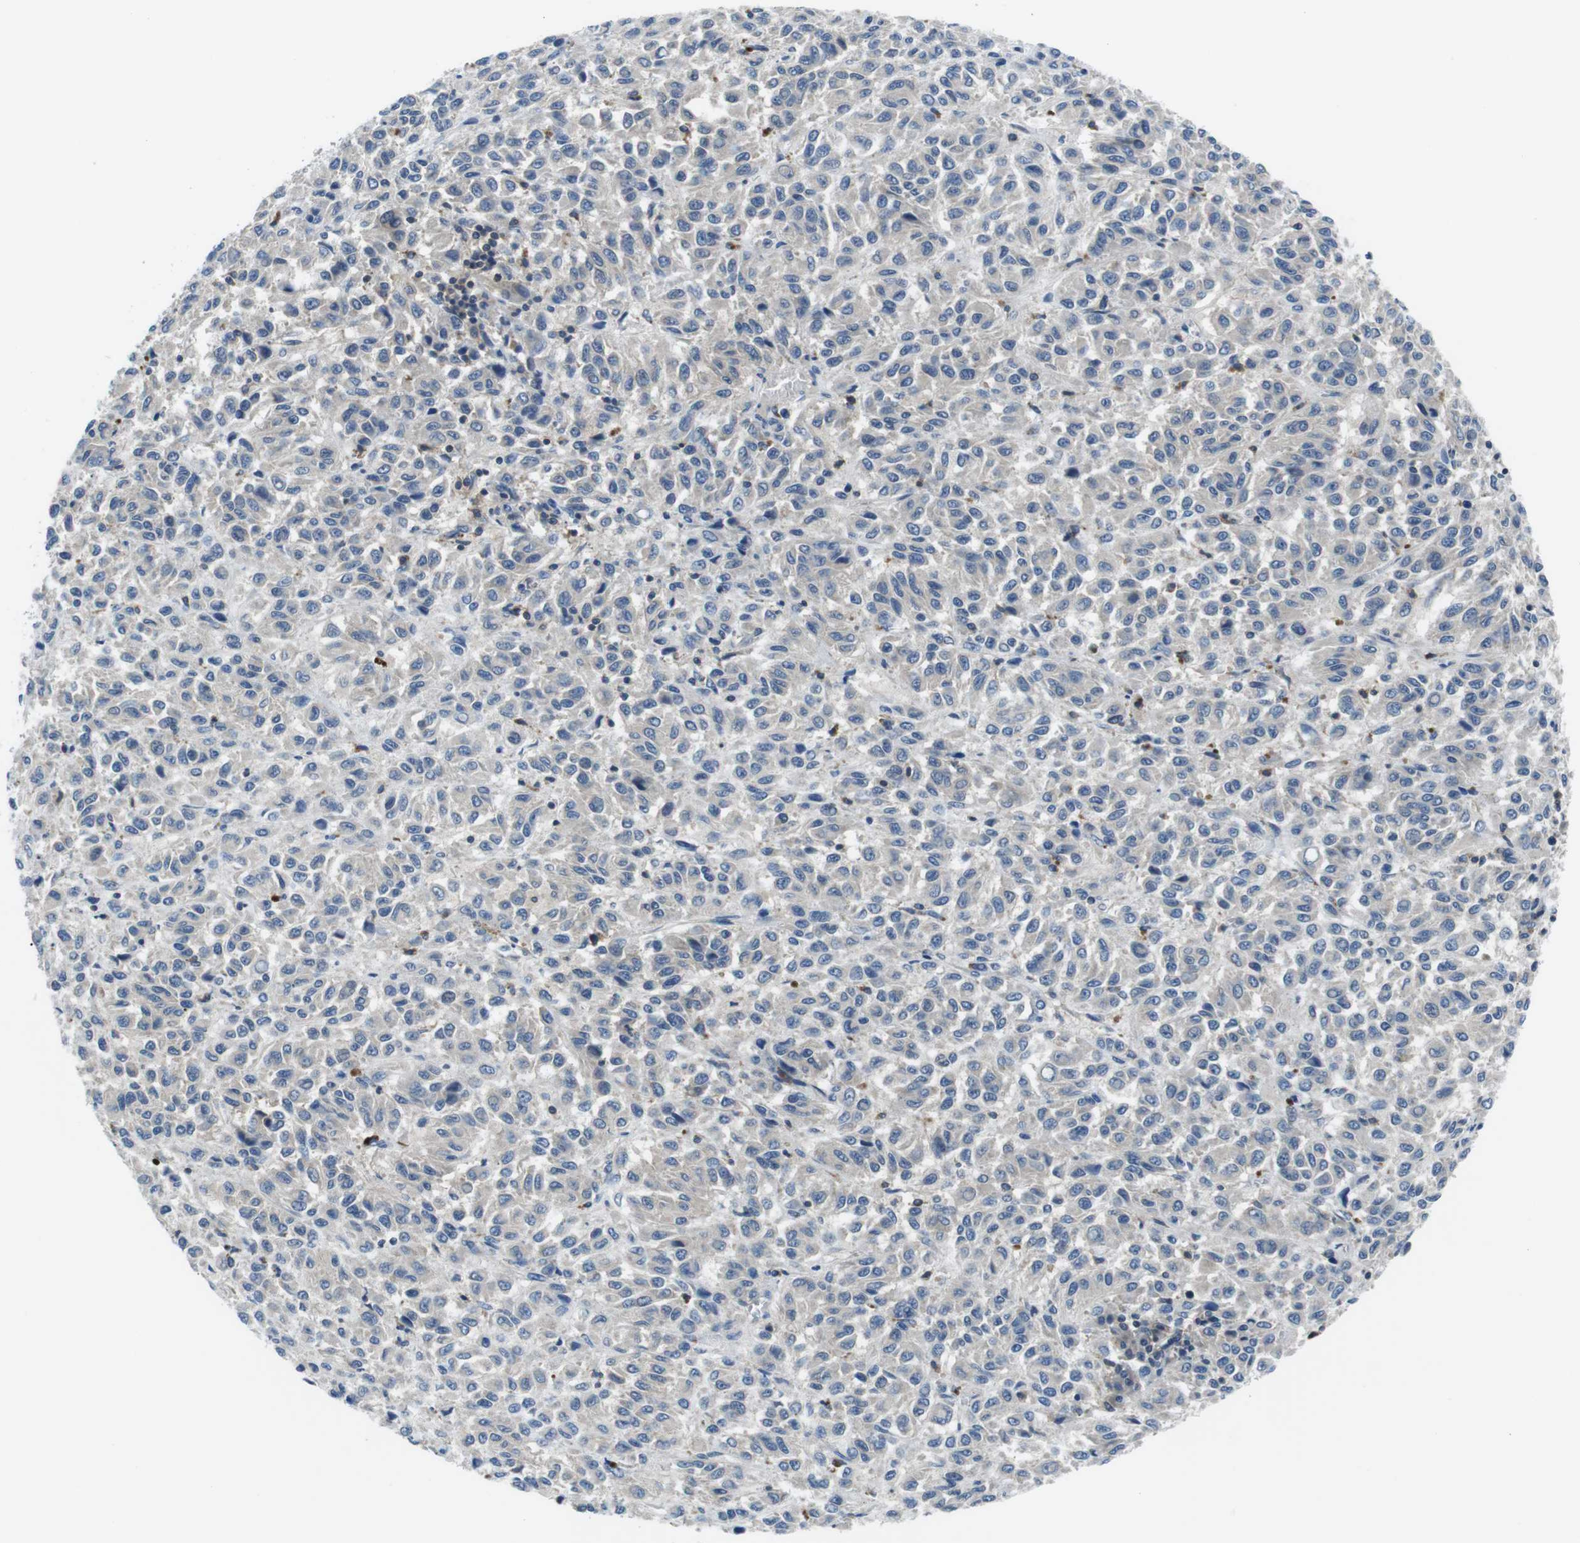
{"staining": {"intensity": "negative", "quantity": "none", "location": "none"}, "tissue": "melanoma", "cell_type": "Tumor cells", "image_type": "cancer", "snomed": [{"axis": "morphology", "description": "Malignant melanoma, Metastatic site"}, {"axis": "topography", "description": "Lung"}], "caption": "Melanoma stained for a protein using IHC demonstrates no expression tumor cells.", "gene": "PIK3CD", "patient": {"sex": "male", "age": 64}}